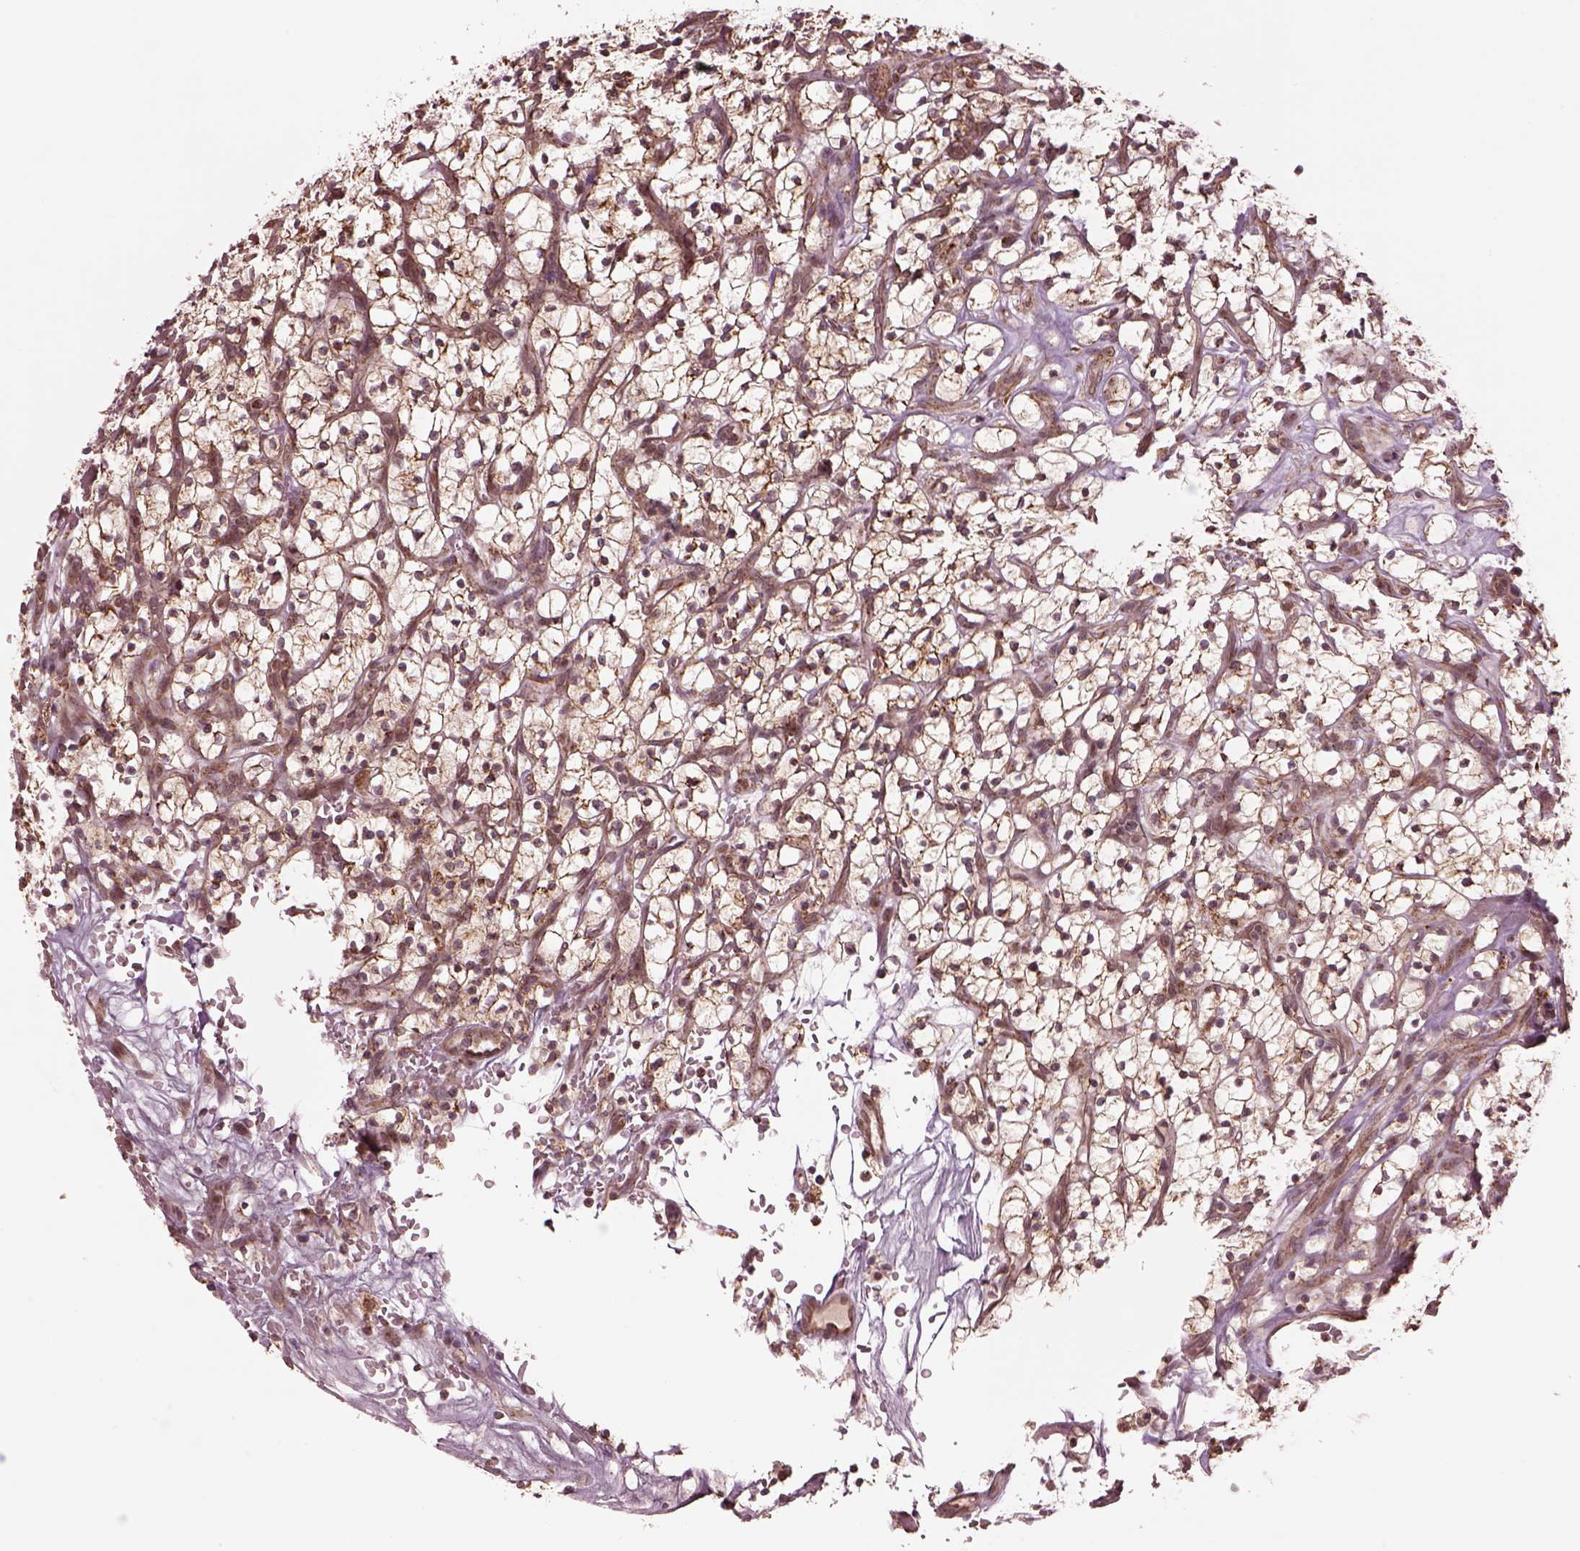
{"staining": {"intensity": "moderate", "quantity": ">75%", "location": "cytoplasmic/membranous"}, "tissue": "renal cancer", "cell_type": "Tumor cells", "image_type": "cancer", "snomed": [{"axis": "morphology", "description": "Adenocarcinoma, NOS"}, {"axis": "topography", "description": "Kidney"}], "caption": "Protein positivity by immunohistochemistry (IHC) shows moderate cytoplasmic/membranous expression in about >75% of tumor cells in adenocarcinoma (renal). (Brightfield microscopy of DAB IHC at high magnification).", "gene": "SEL1L3", "patient": {"sex": "female", "age": 64}}